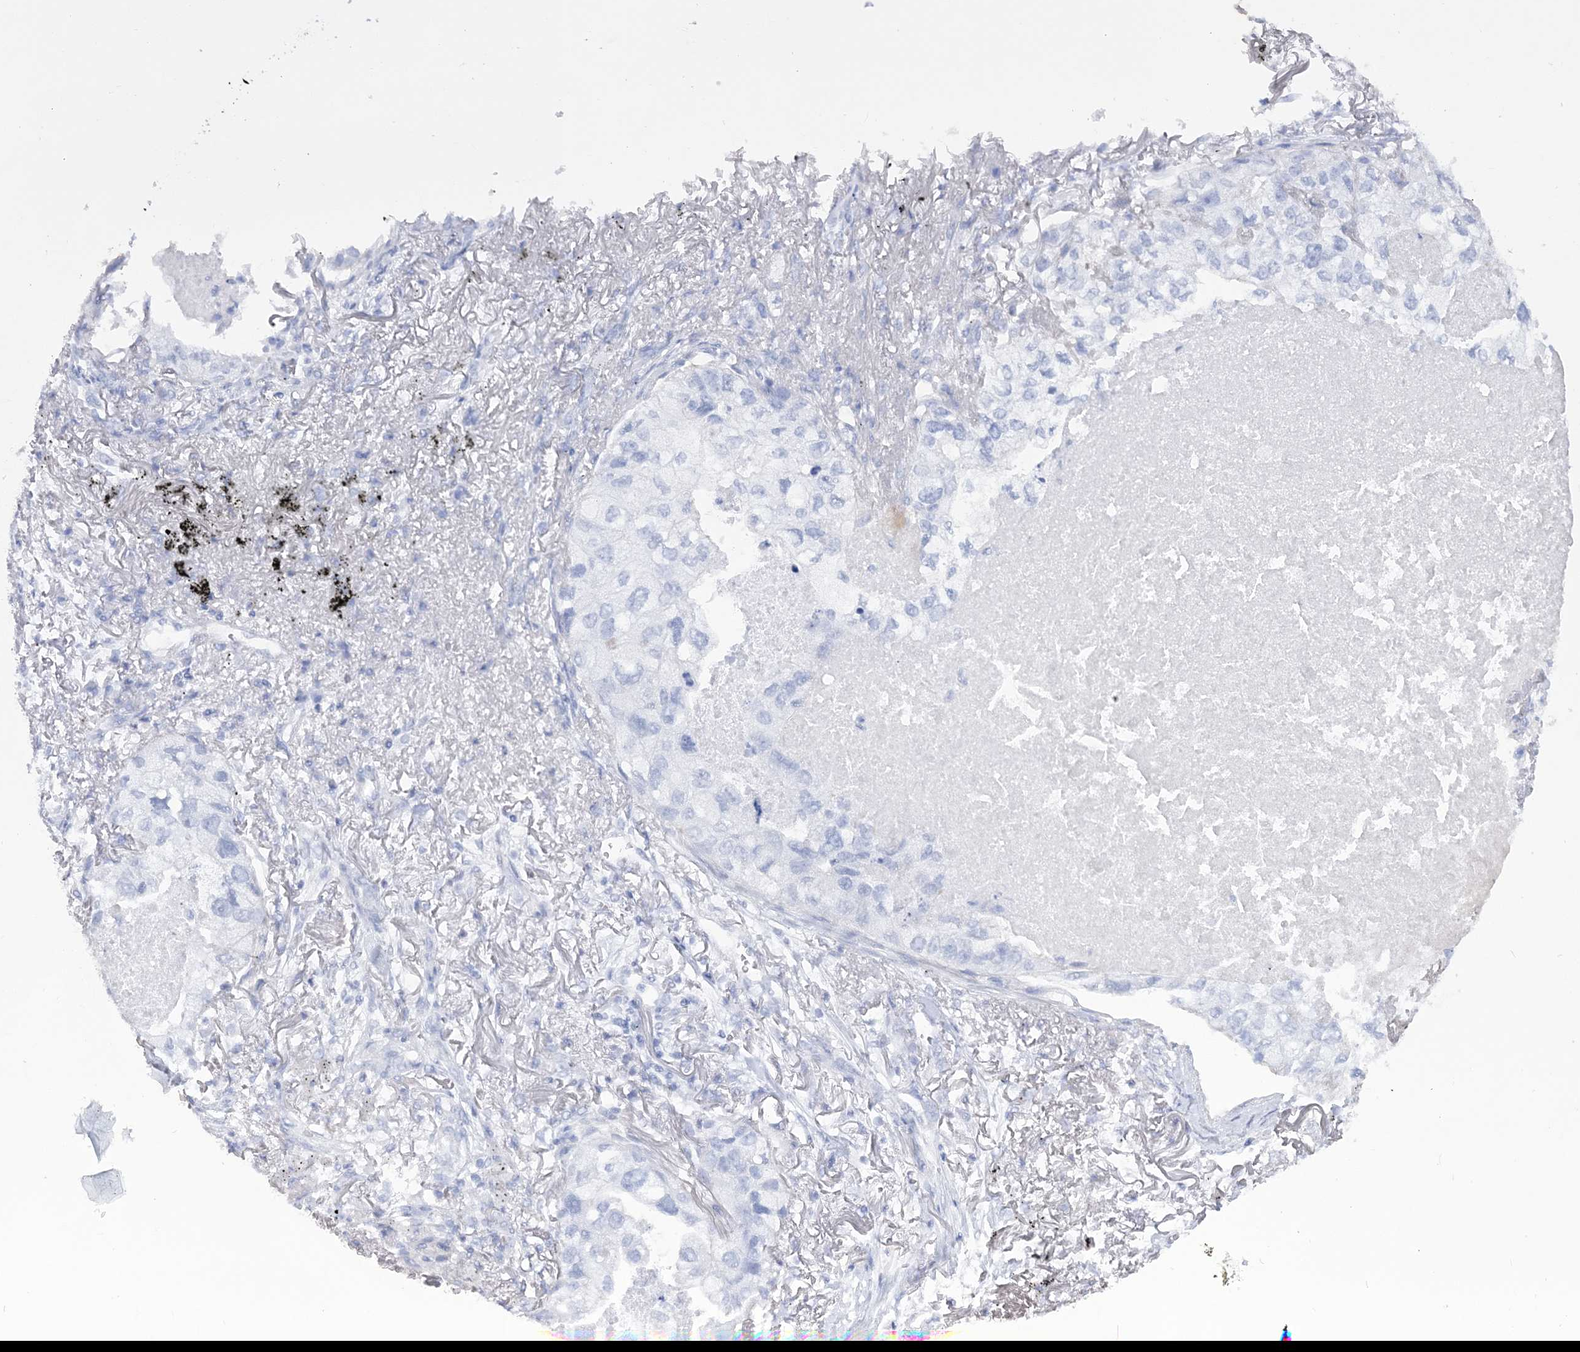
{"staining": {"intensity": "negative", "quantity": "none", "location": "none"}, "tissue": "lung cancer", "cell_type": "Tumor cells", "image_type": "cancer", "snomed": [{"axis": "morphology", "description": "Adenocarcinoma, NOS"}, {"axis": "topography", "description": "Lung"}], "caption": "Immunohistochemical staining of human adenocarcinoma (lung) reveals no significant expression in tumor cells. The staining was performed using DAB to visualize the protein expression in brown, while the nuclei were stained in blue with hematoxylin (Magnification: 20x).", "gene": "SLFN14", "patient": {"sex": "male", "age": 65}}